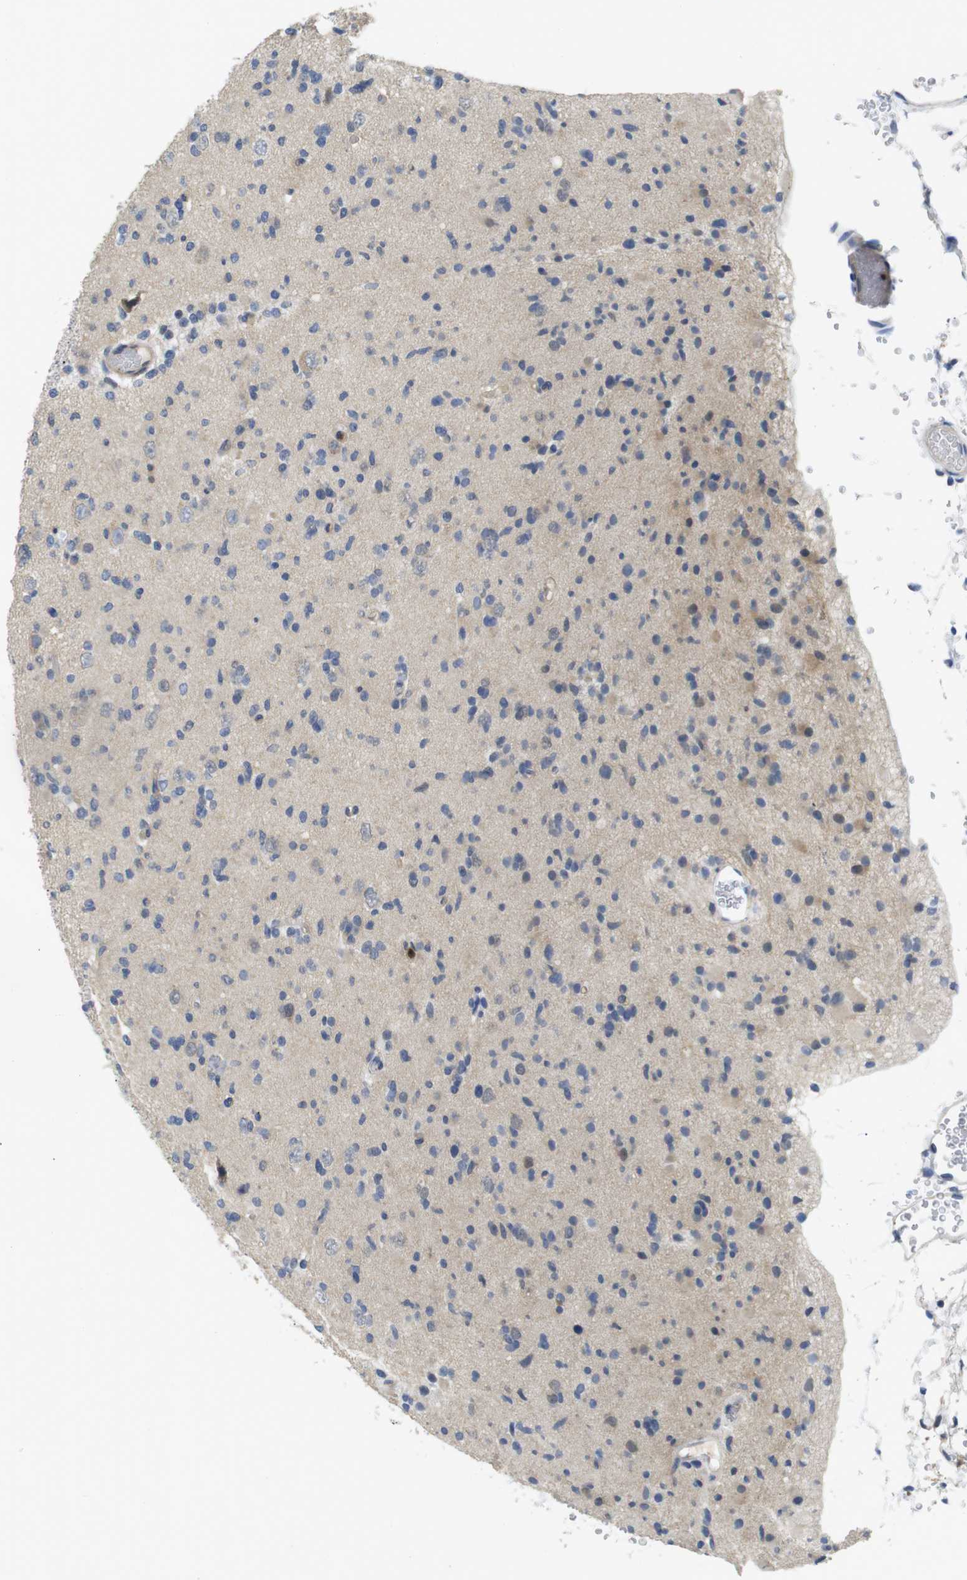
{"staining": {"intensity": "weak", "quantity": "<25%", "location": "cytoplasmic/membranous"}, "tissue": "glioma", "cell_type": "Tumor cells", "image_type": "cancer", "snomed": [{"axis": "morphology", "description": "Glioma, malignant, Low grade"}, {"axis": "topography", "description": "Brain"}], "caption": "A histopathology image of human glioma is negative for staining in tumor cells. (Stains: DAB (3,3'-diaminobenzidine) immunohistochemistry with hematoxylin counter stain, Microscopy: brightfield microscopy at high magnification).", "gene": "FNTA", "patient": {"sex": "female", "age": 22}}